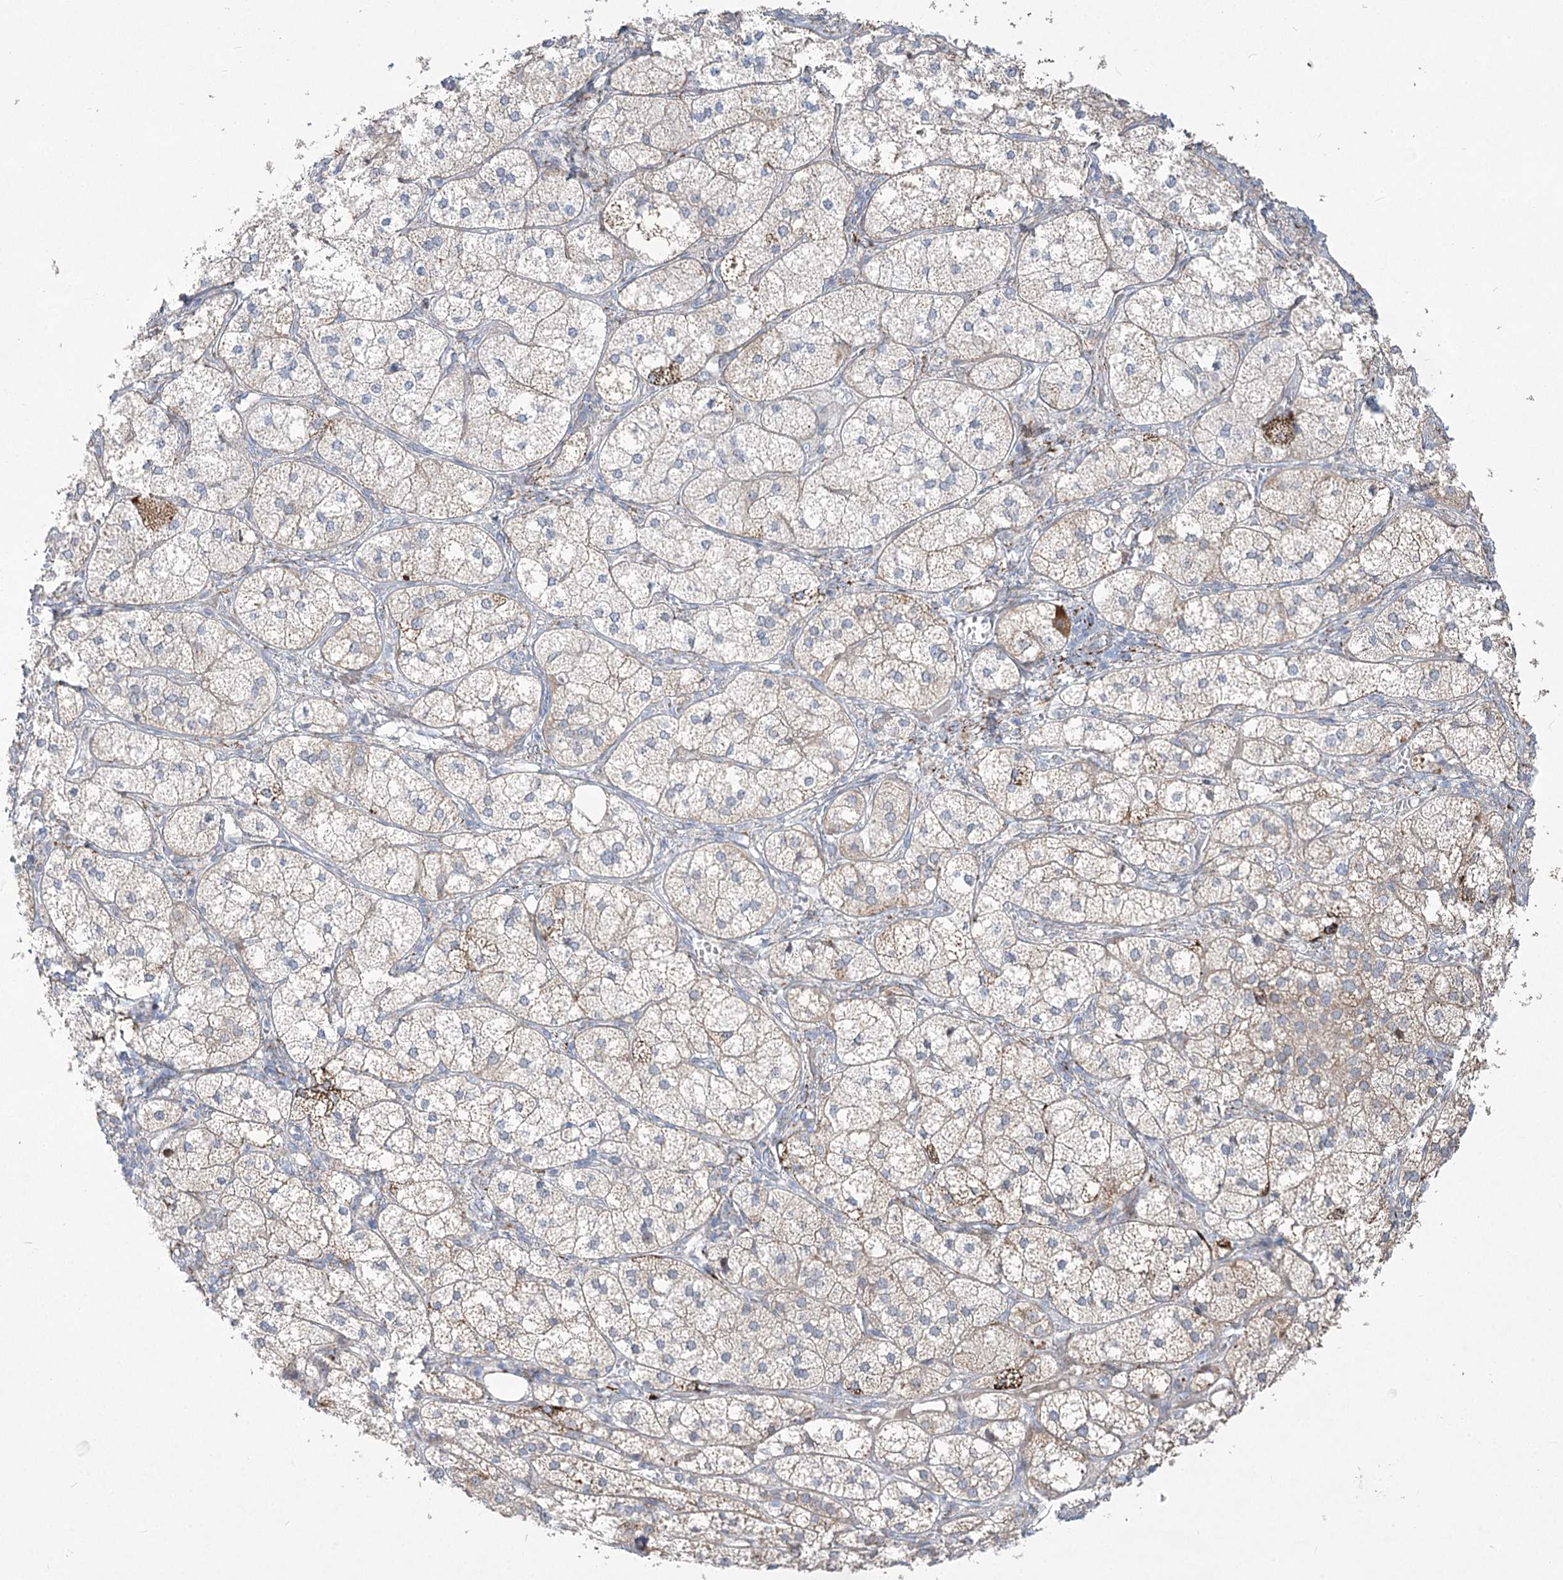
{"staining": {"intensity": "moderate", "quantity": "<25%", "location": "cytoplasmic/membranous,nuclear"}, "tissue": "adrenal gland", "cell_type": "Glandular cells", "image_type": "normal", "snomed": [{"axis": "morphology", "description": "Normal tissue, NOS"}, {"axis": "topography", "description": "Adrenal gland"}], "caption": "High-power microscopy captured an IHC histopathology image of unremarkable adrenal gland, revealing moderate cytoplasmic/membranous,nuclear expression in approximately <25% of glandular cells.", "gene": "CEP164", "patient": {"sex": "female", "age": 61}}